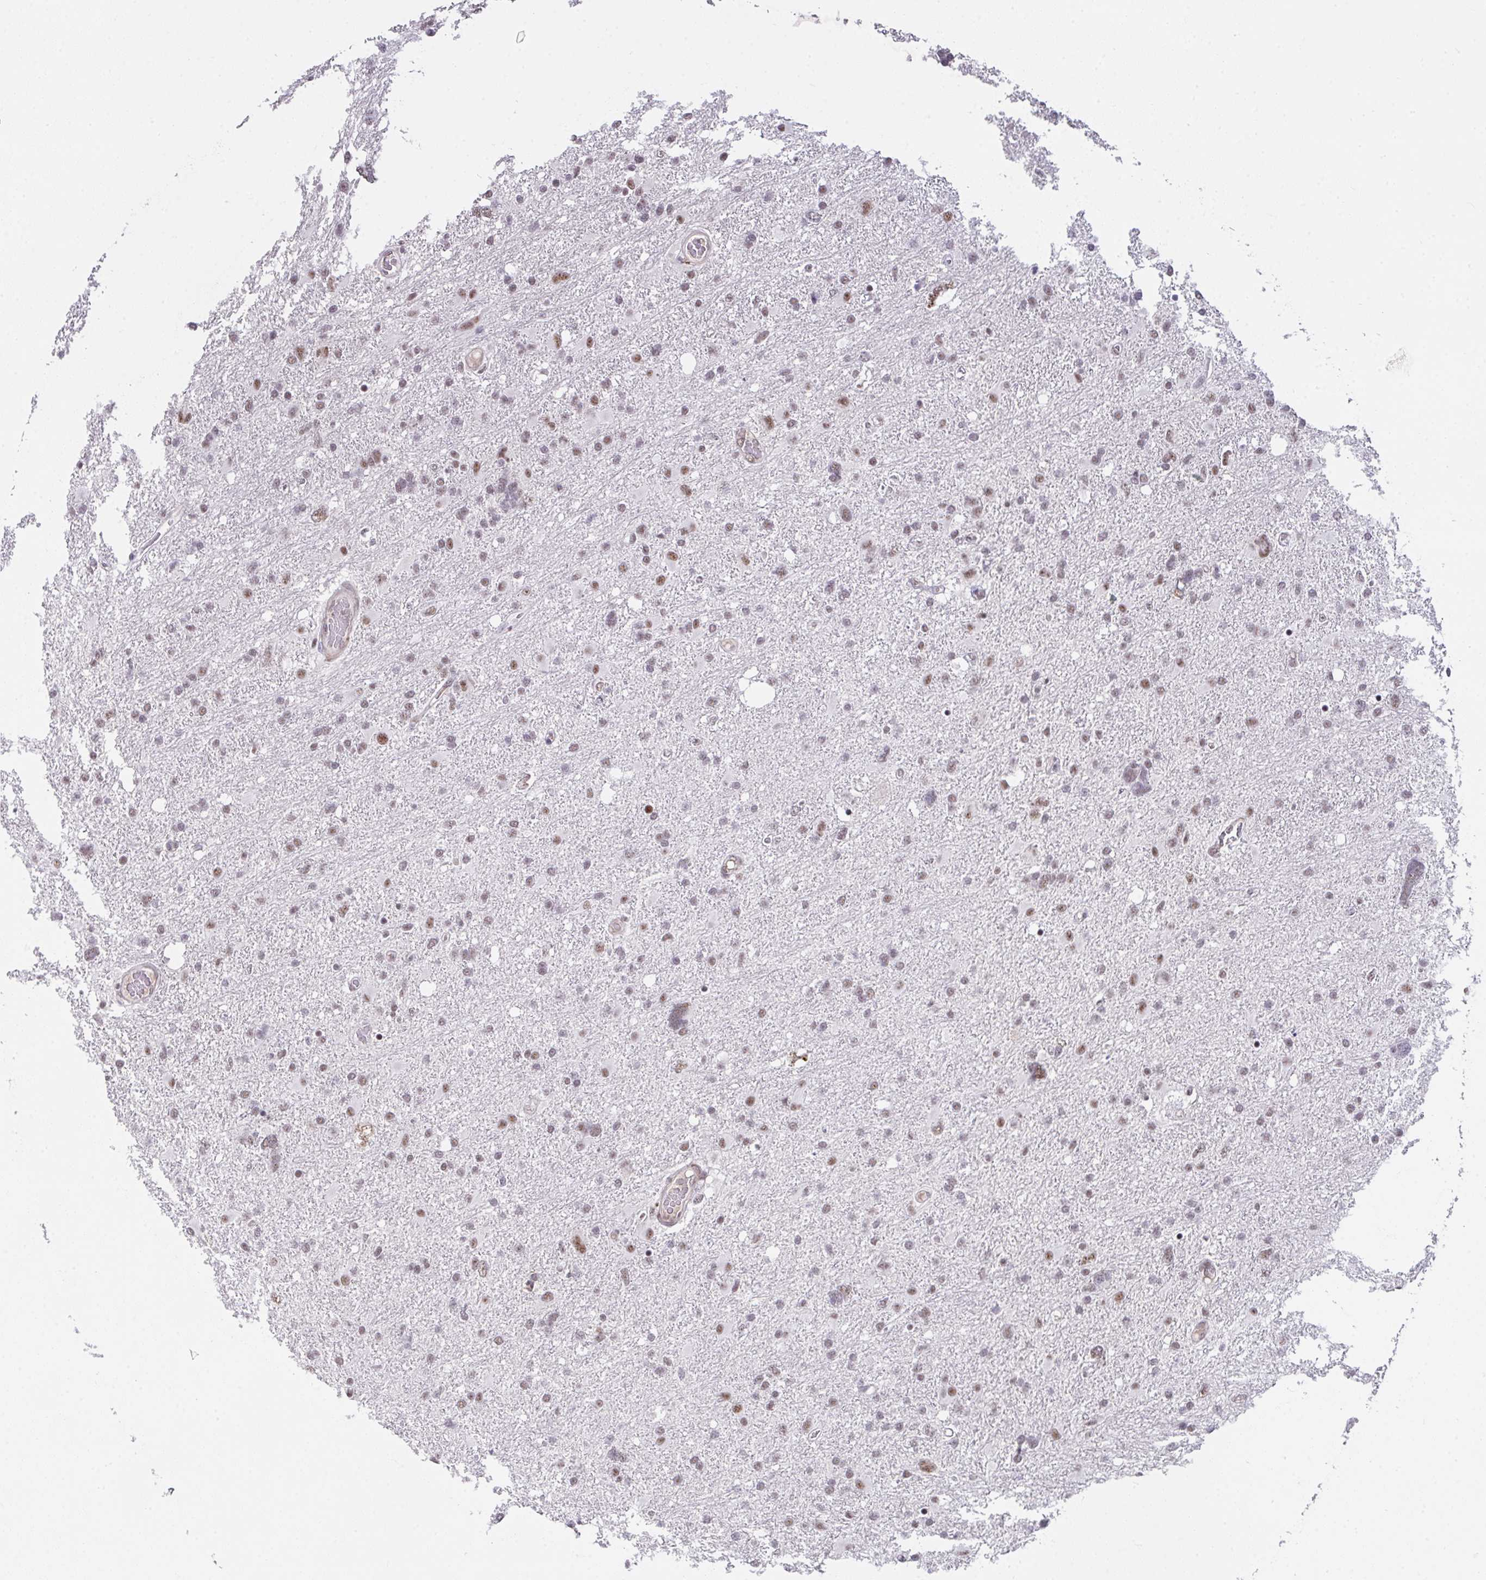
{"staining": {"intensity": "moderate", "quantity": ">75%", "location": "nuclear"}, "tissue": "glioma", "cell_type": "Tumor cells", "image_type": "cancer", "snomed": [{"axis": "morphology", "description": "Glioma, malignant, High grade"}, {"axis": "topography", "description": "Brain"}], "caption": "An immunohistochemistry (IHC) micrograph of tumor tissue is shown. Protein staining in brown shows moderate nuclear positivity in malignant glioma (high-grade) within tumor cells.", "gene": "RBBP6", "patient": {"sex": "male", "age": 61}}